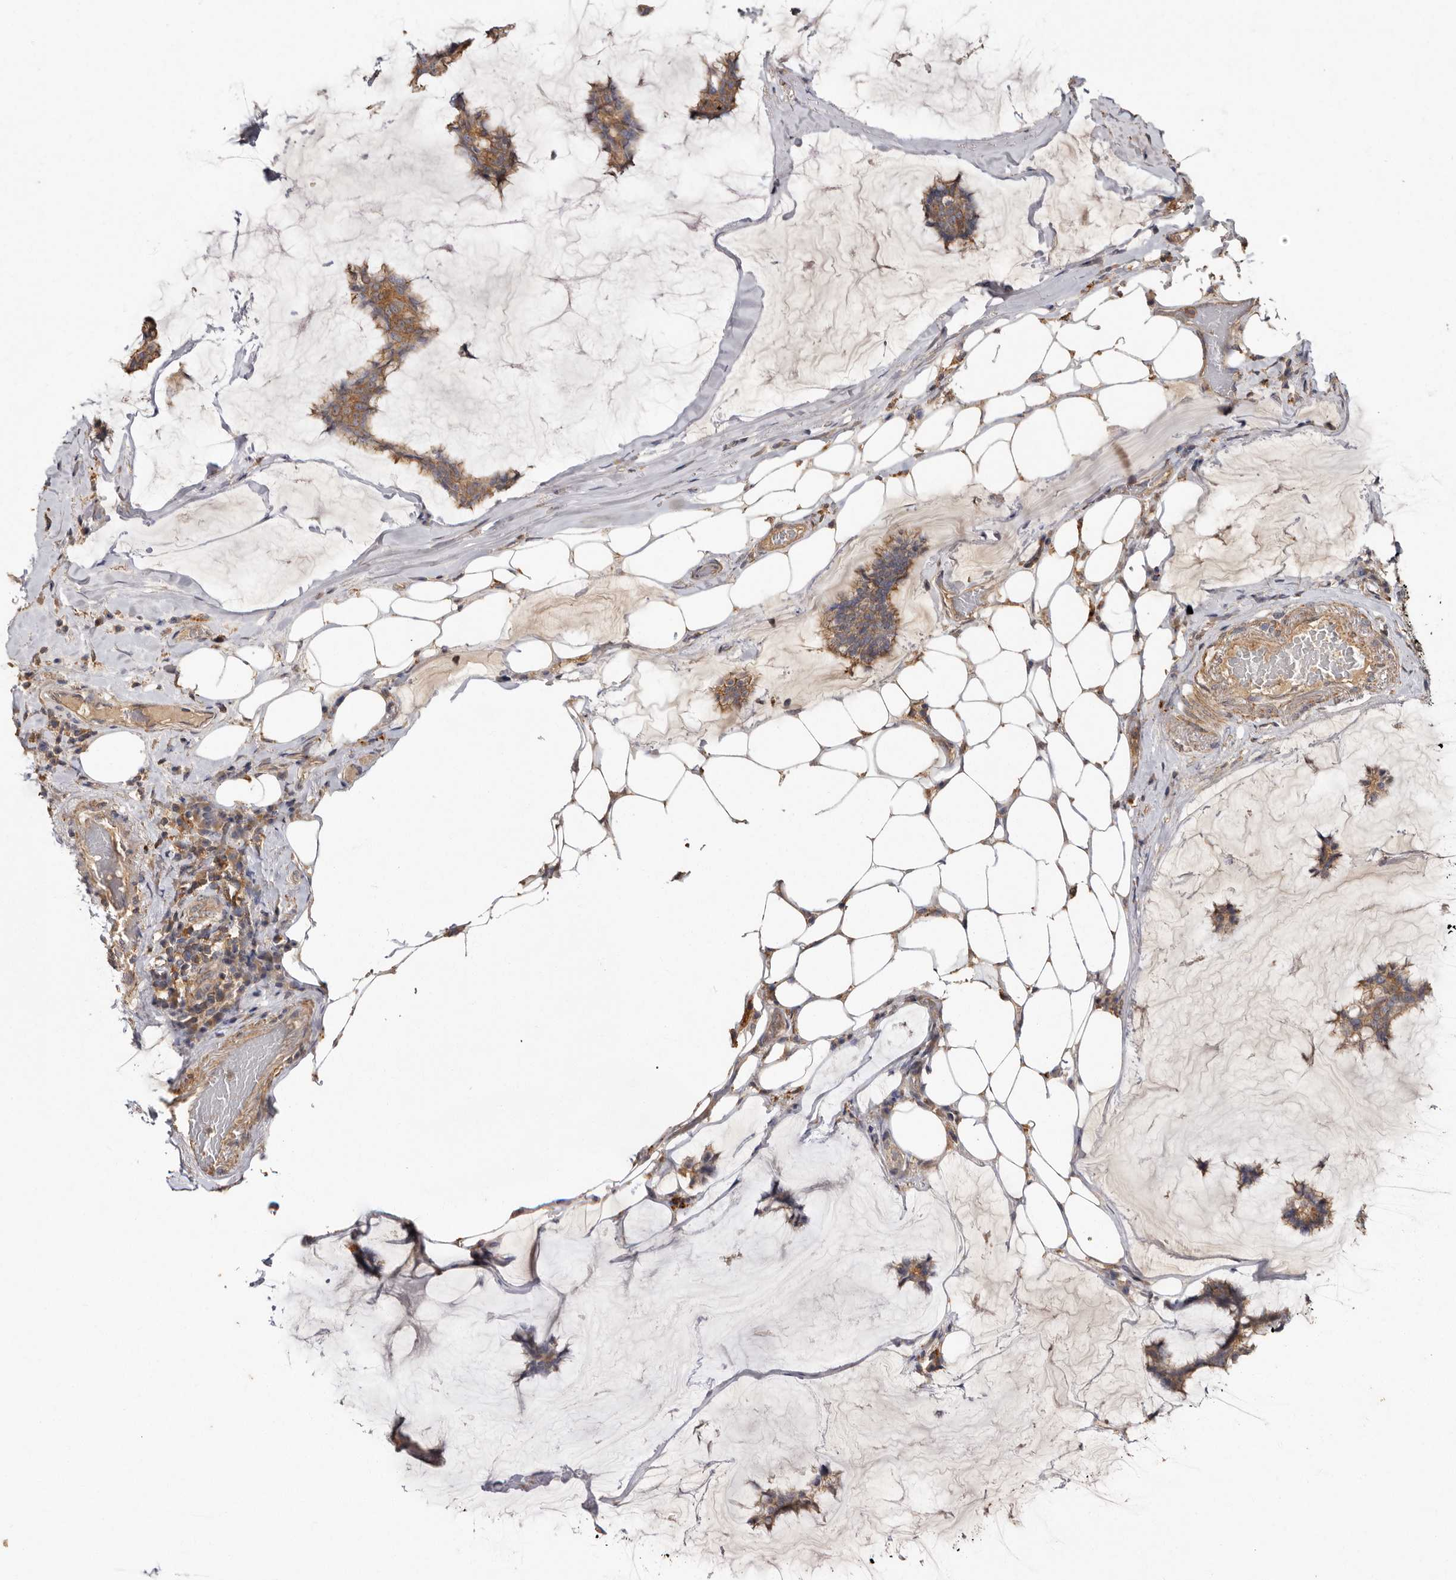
{"staining": {"intensity": "moderate", "quantity": ">75%", "location": "cytoplasmic/membranous"}, "tissue": "breast cancer", "cell_type": "Tumor cells", "image_type": "cancer", "snomed": [{"axis": "morphology", "description": "Duct carcinoma"}, {"axis": "topography", "description": "Breast"}], "caption": "The micrograph shows staining of invasive ductal carcinoma (breast), revealing moderate cytoplasmic/membranous protein positivity (brown color) within tumor cells.", "gene": "RWDD1", "patient": {"sex": "female", "age": 93}}